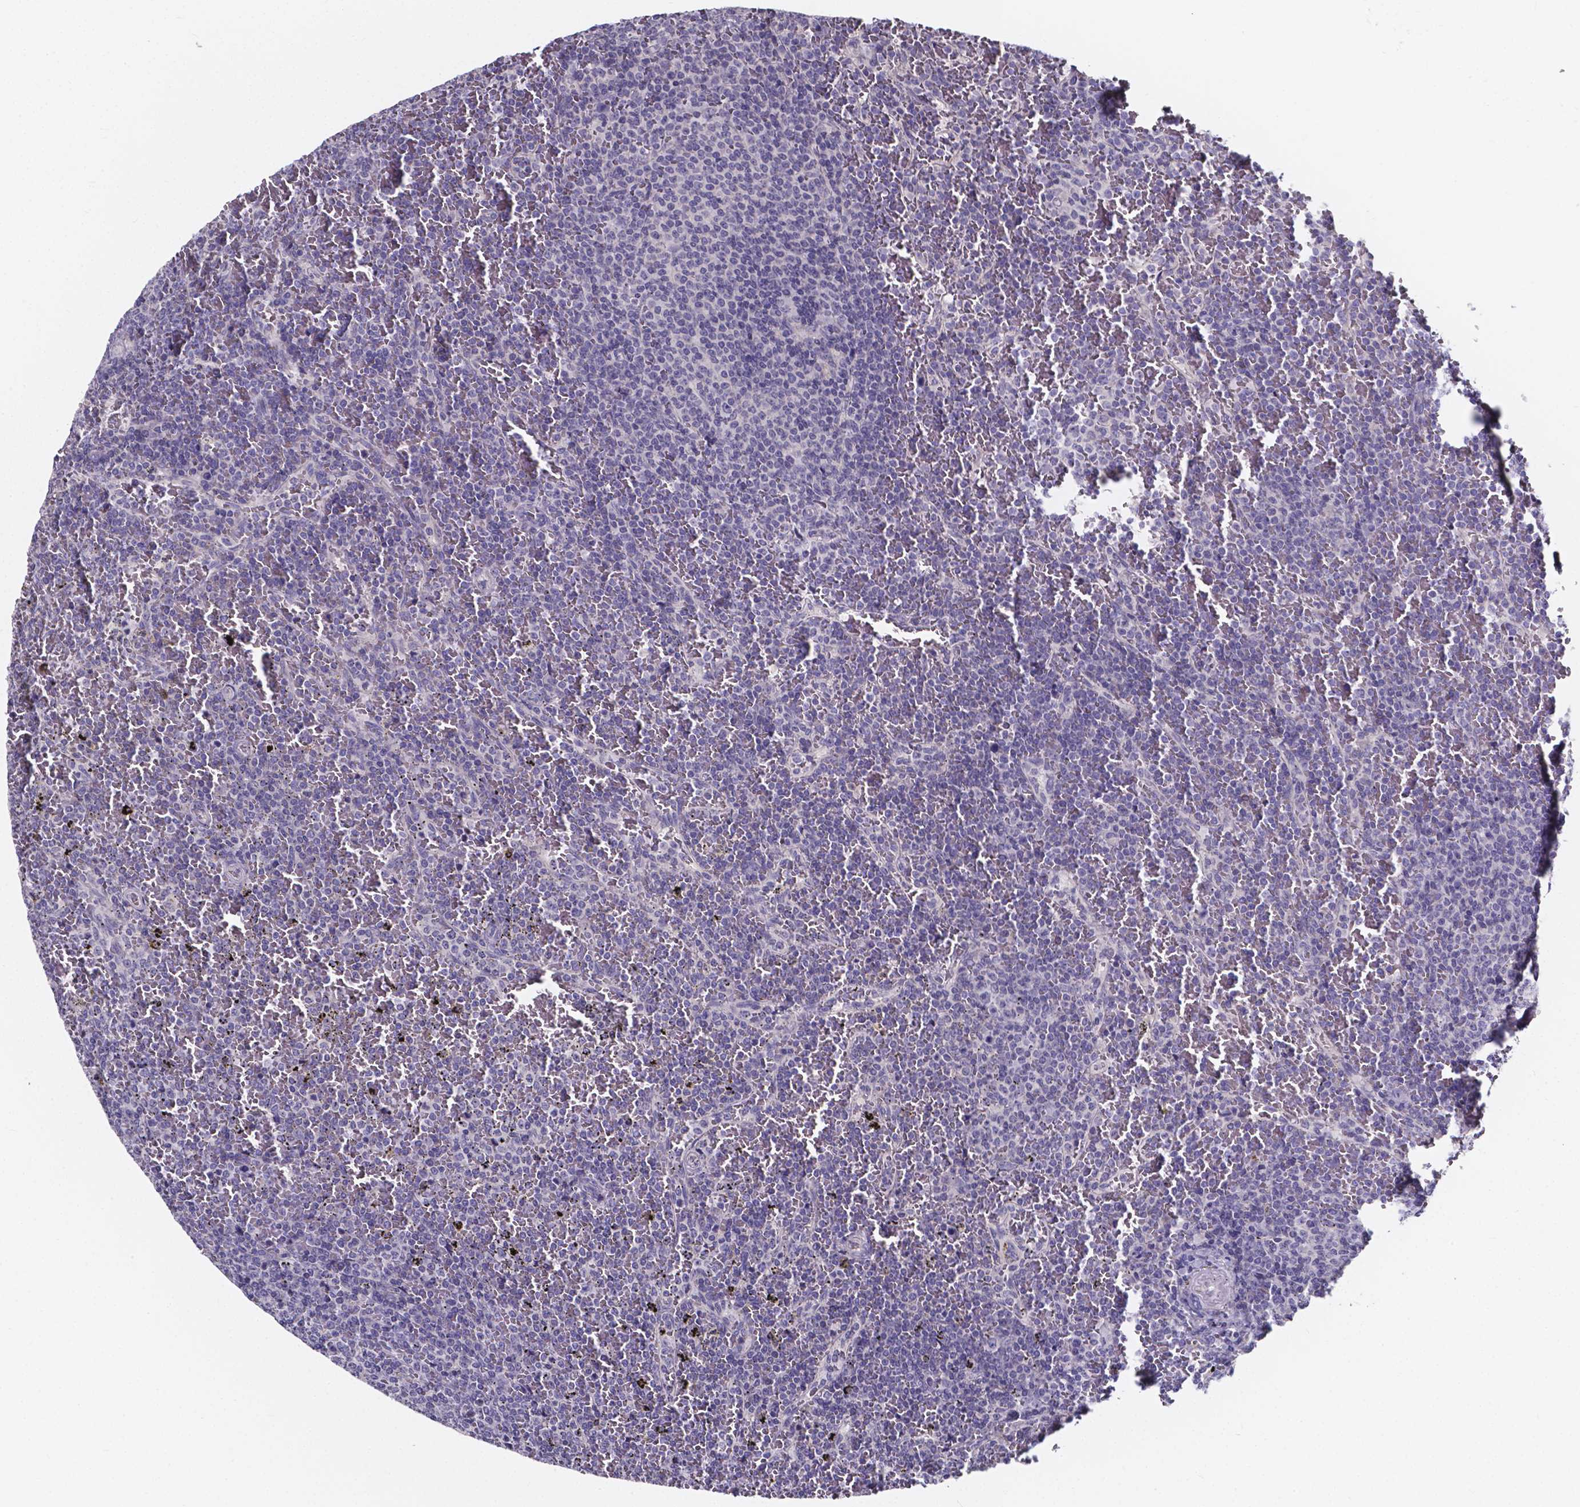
{"staining": {"intensity": "negative", "quantity": "none", "location": "none"}, "tissue": "lymphoma", "cell_type": "Tumor cells", "image_type": "cancer", "snomed": [{"axis": "morphology", "description": "Malignant lymphoma, non-Hodgkin's type, Low grade"}, {"axis": "topography", "description": "Spleen"}], "caption": "A histopathology image of low-grade malignant lymphoma, non-Hodgkin's type stained for a protein shows no brown staining in tumor cells.", "gene": "SPOCD1", "patient": {"sex": "female", "age": 77}}